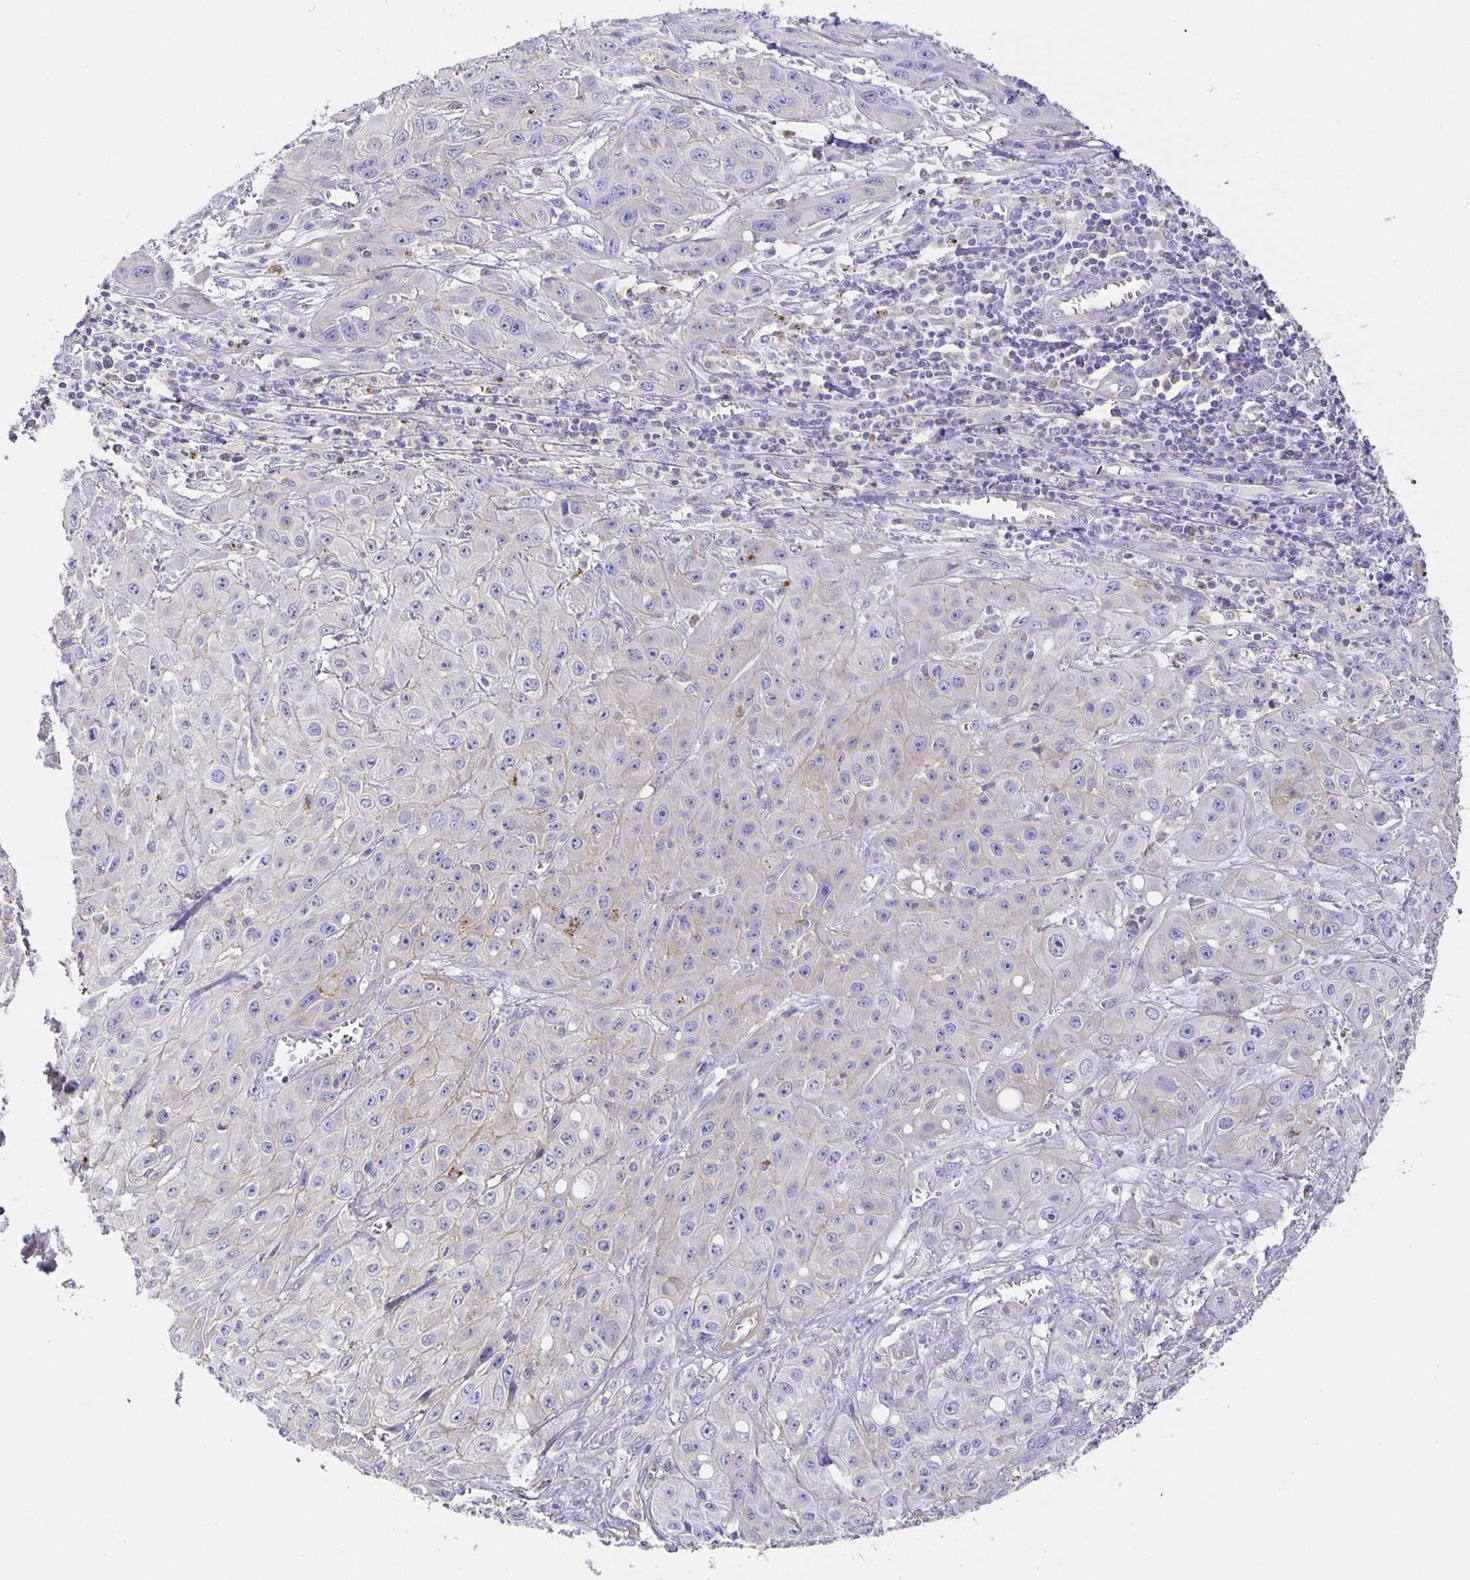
{"staining": {"intensity": "negative", "quantity": "none", "location": "none"}, "tissue": "skin cancer", "cell_type": "Tumor cells", "image_type": "cancer", "snomed": [{"axis": "morphology", "description": "Squamous cell carcinoma, NOS"}, {"axis": "topography", "description": "Skin"}, {"axis": "topography", "description": "Vulva"}], "caption": "Human skin cancer stained for a protein using immunohistochemistry exhibits no staining in tumor cells.", "gene": "FLRT3", "patient": {"sex": "female", "age": 71}}